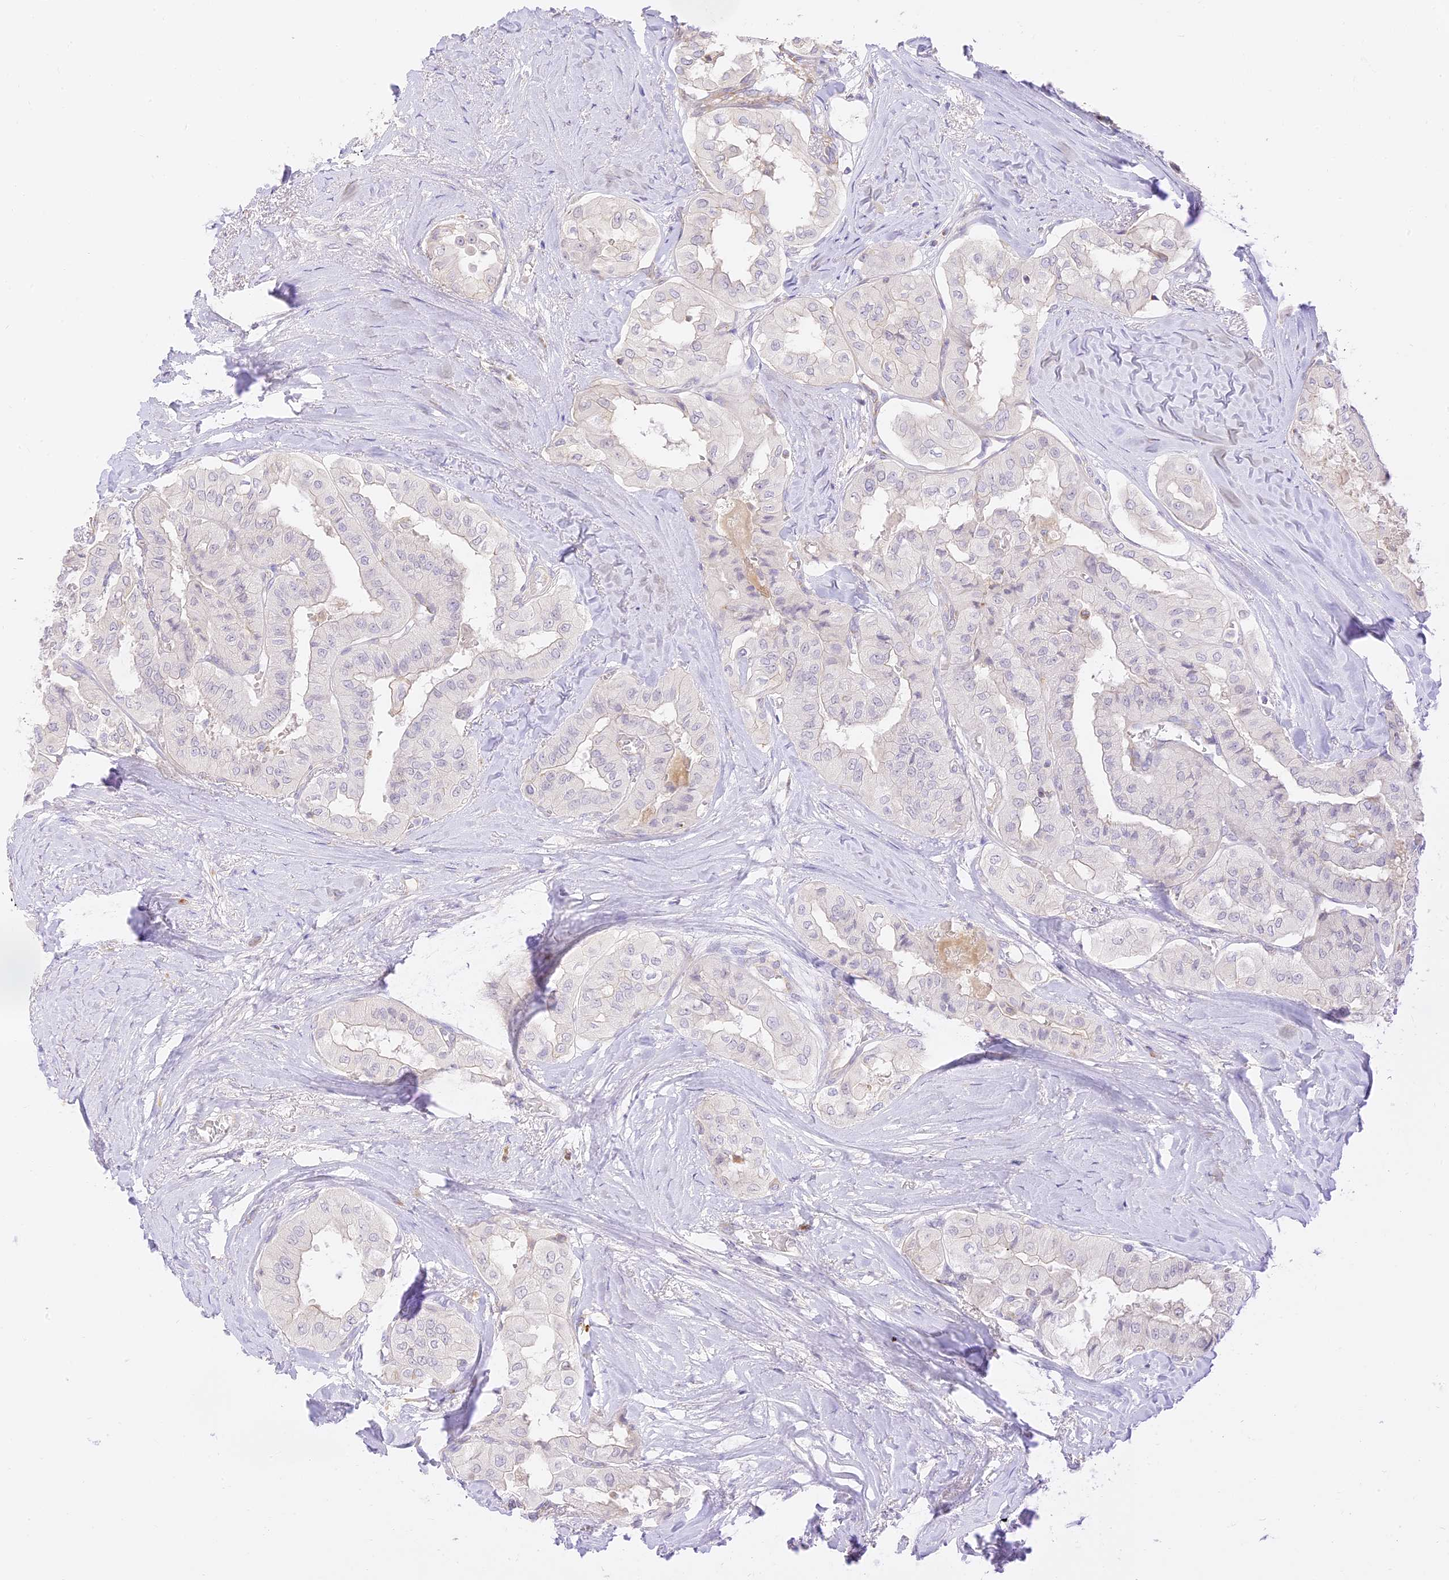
{"staining": {"intensity": "negative", "quantity": "none", "location": "none"}, "tissue": "thyroid cancer", "cell_type": "Tumor cells", "image_type": "cancer", "snomed": [{"axis": "morphology", "description": "Papillary adenocarcinoma, NOS"}, {"axis": "topography", "description": "Thyroid gland"}], "caption": "High magnification brightfield microscopy of thyroid papillary adenocarcinoma stained with DAB (brown) and counterstained with hematoxylin (blue): tumor cells show no significant staining. (DAB immunohistochemistry visualized using brightfield microscopy, high magnification).", "gene": "LRRC15", "patient": {"sex": "female", "age": 59}}